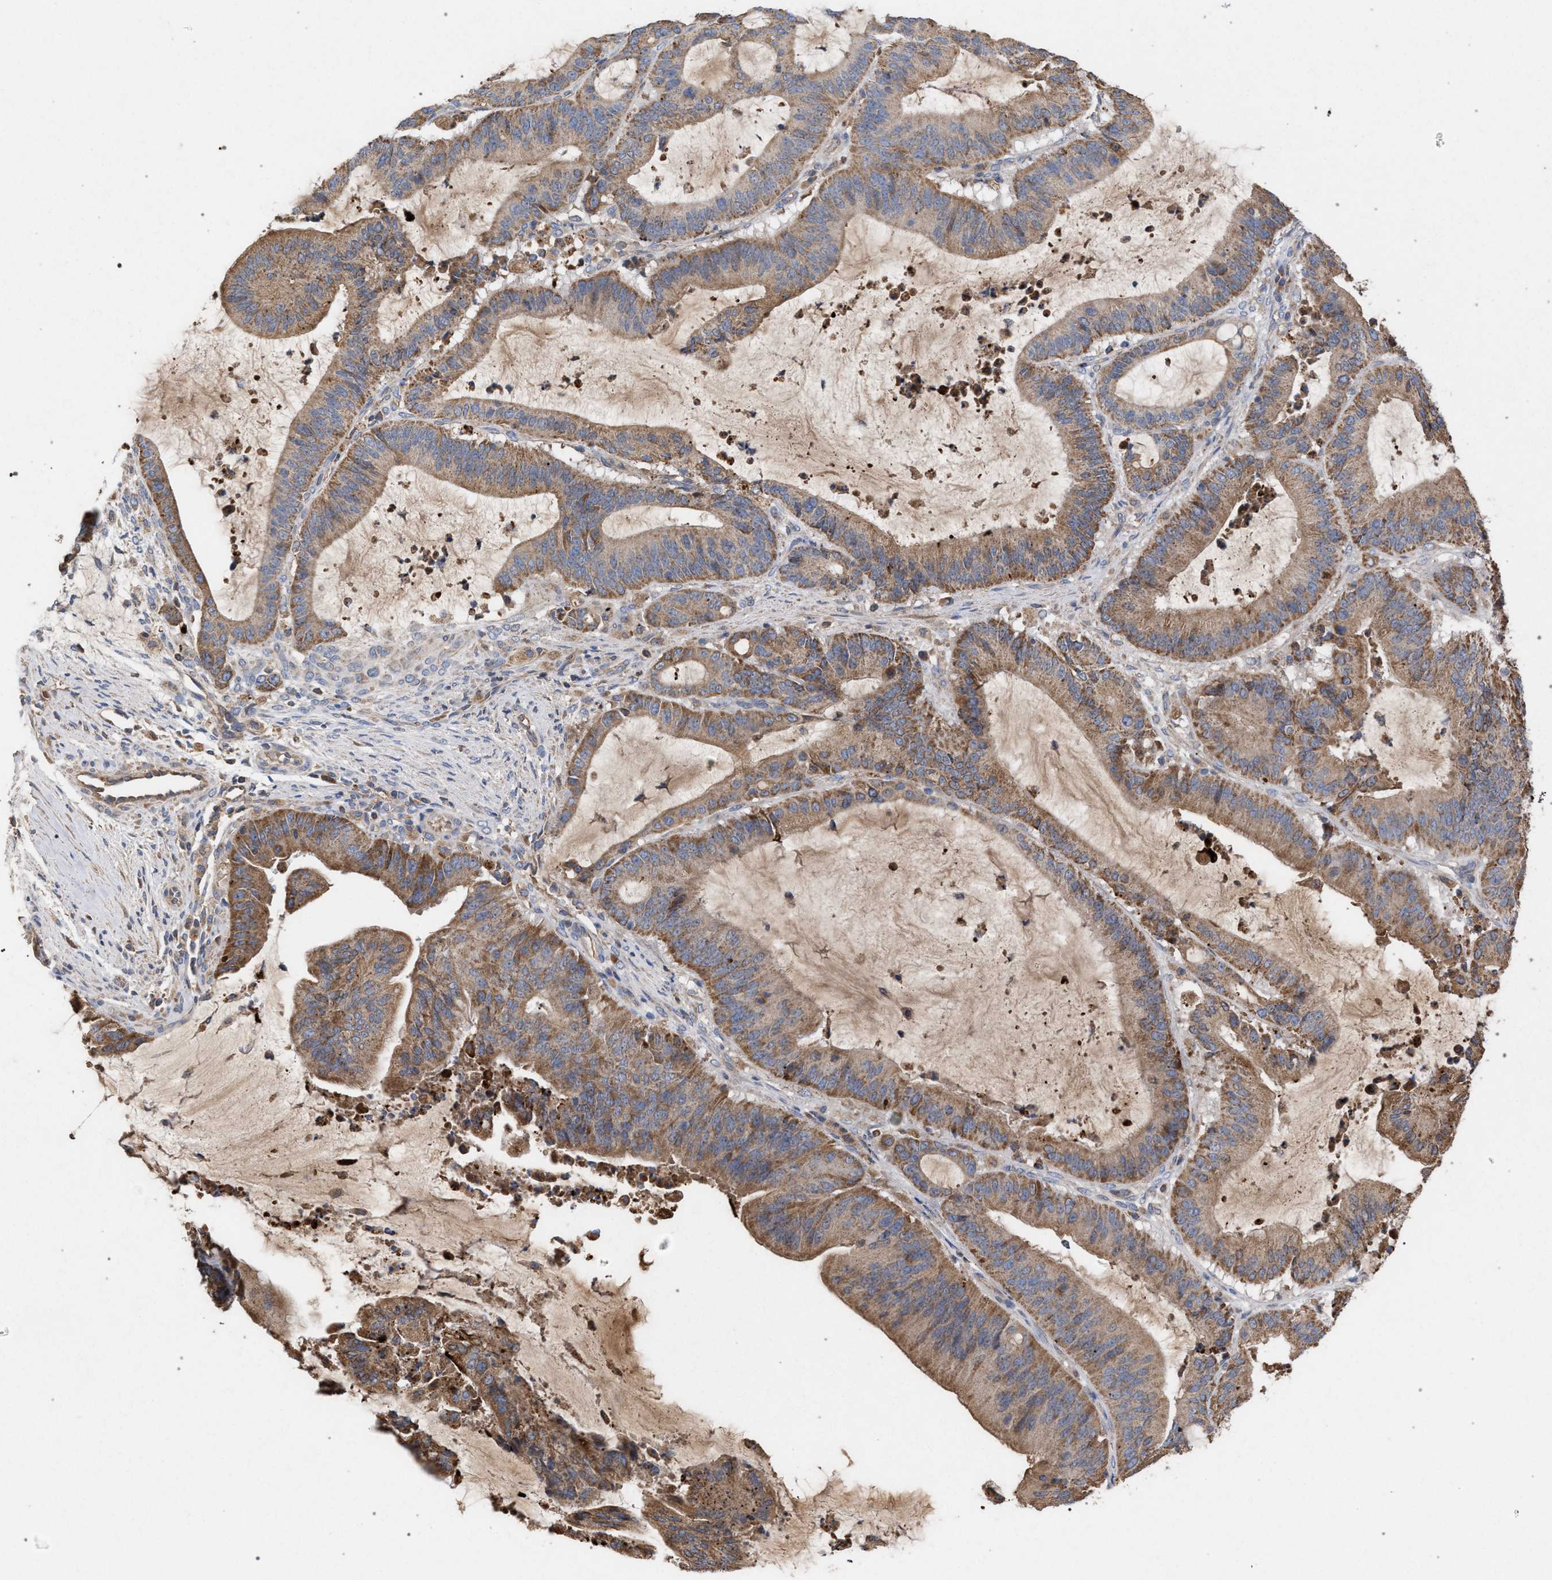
{"staining": {"intensity": "moderate", "quantity": ">75%", "location": "cytoplasmic/membranous"}, "tissue": "liver cancer", "cell_type": "Tumor cells", "image_type": "cancer", "snomed": [{"axis": "morphology", "description": "Normal tissue, NOS"}, {"axis": "morphology", "description": "Cholangiocarcinoma"}, {"axis": "topography", "description": "Liver"}, {"axis": "topography", "description": "Peripheral nerve tissue"}], "caption": "A medium amount of moderate cytoplasmic/membranous expression is identified in about >75% of tumor cells in liver cancer tissue.", "gene": "BCL2L12", "patient": {"sex": "female", "age": 73}}